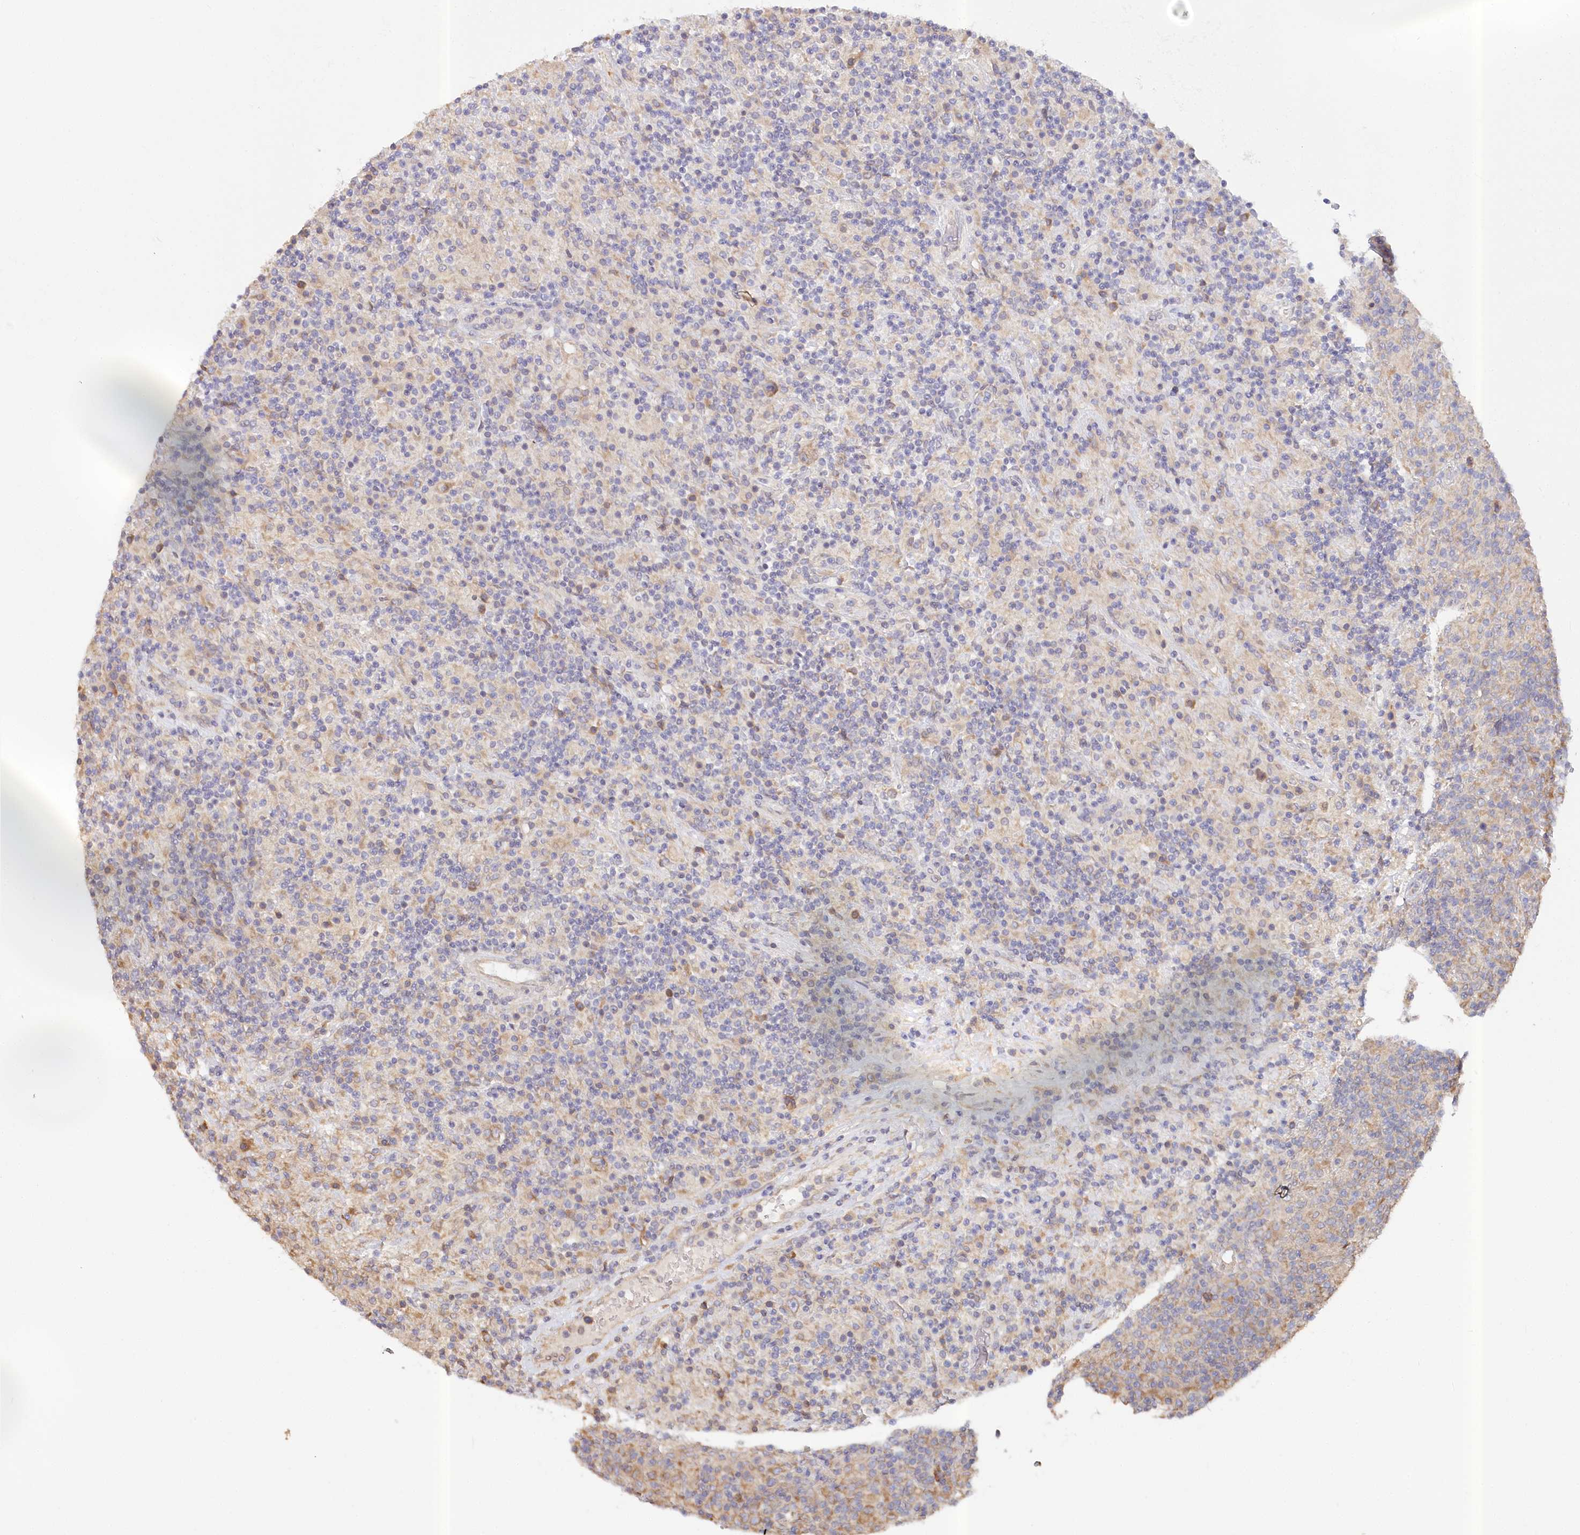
{"staining": {"intensity": "weak", "quantity": "25%-75%", "location": "cytoplasmic/membranous"}, "tissue": "lymphoma", "cell_type": "Tumor cells", "image_type": "cancer", "snomed": [{"axis": "morphology", "description": "Hodgkin's disease, NOS"}, {"axis": "topography", "description": "Lymph node"}], "caption": "Approximately 25%-75% of tumor cells in human Hodgkin's disease exhibit weak cytoplasmic/membranous protein expression as visualized by brown immunohistochemical staining.", "gene": "PAIP2", "patient": {"sex": "male", "age": 70}}